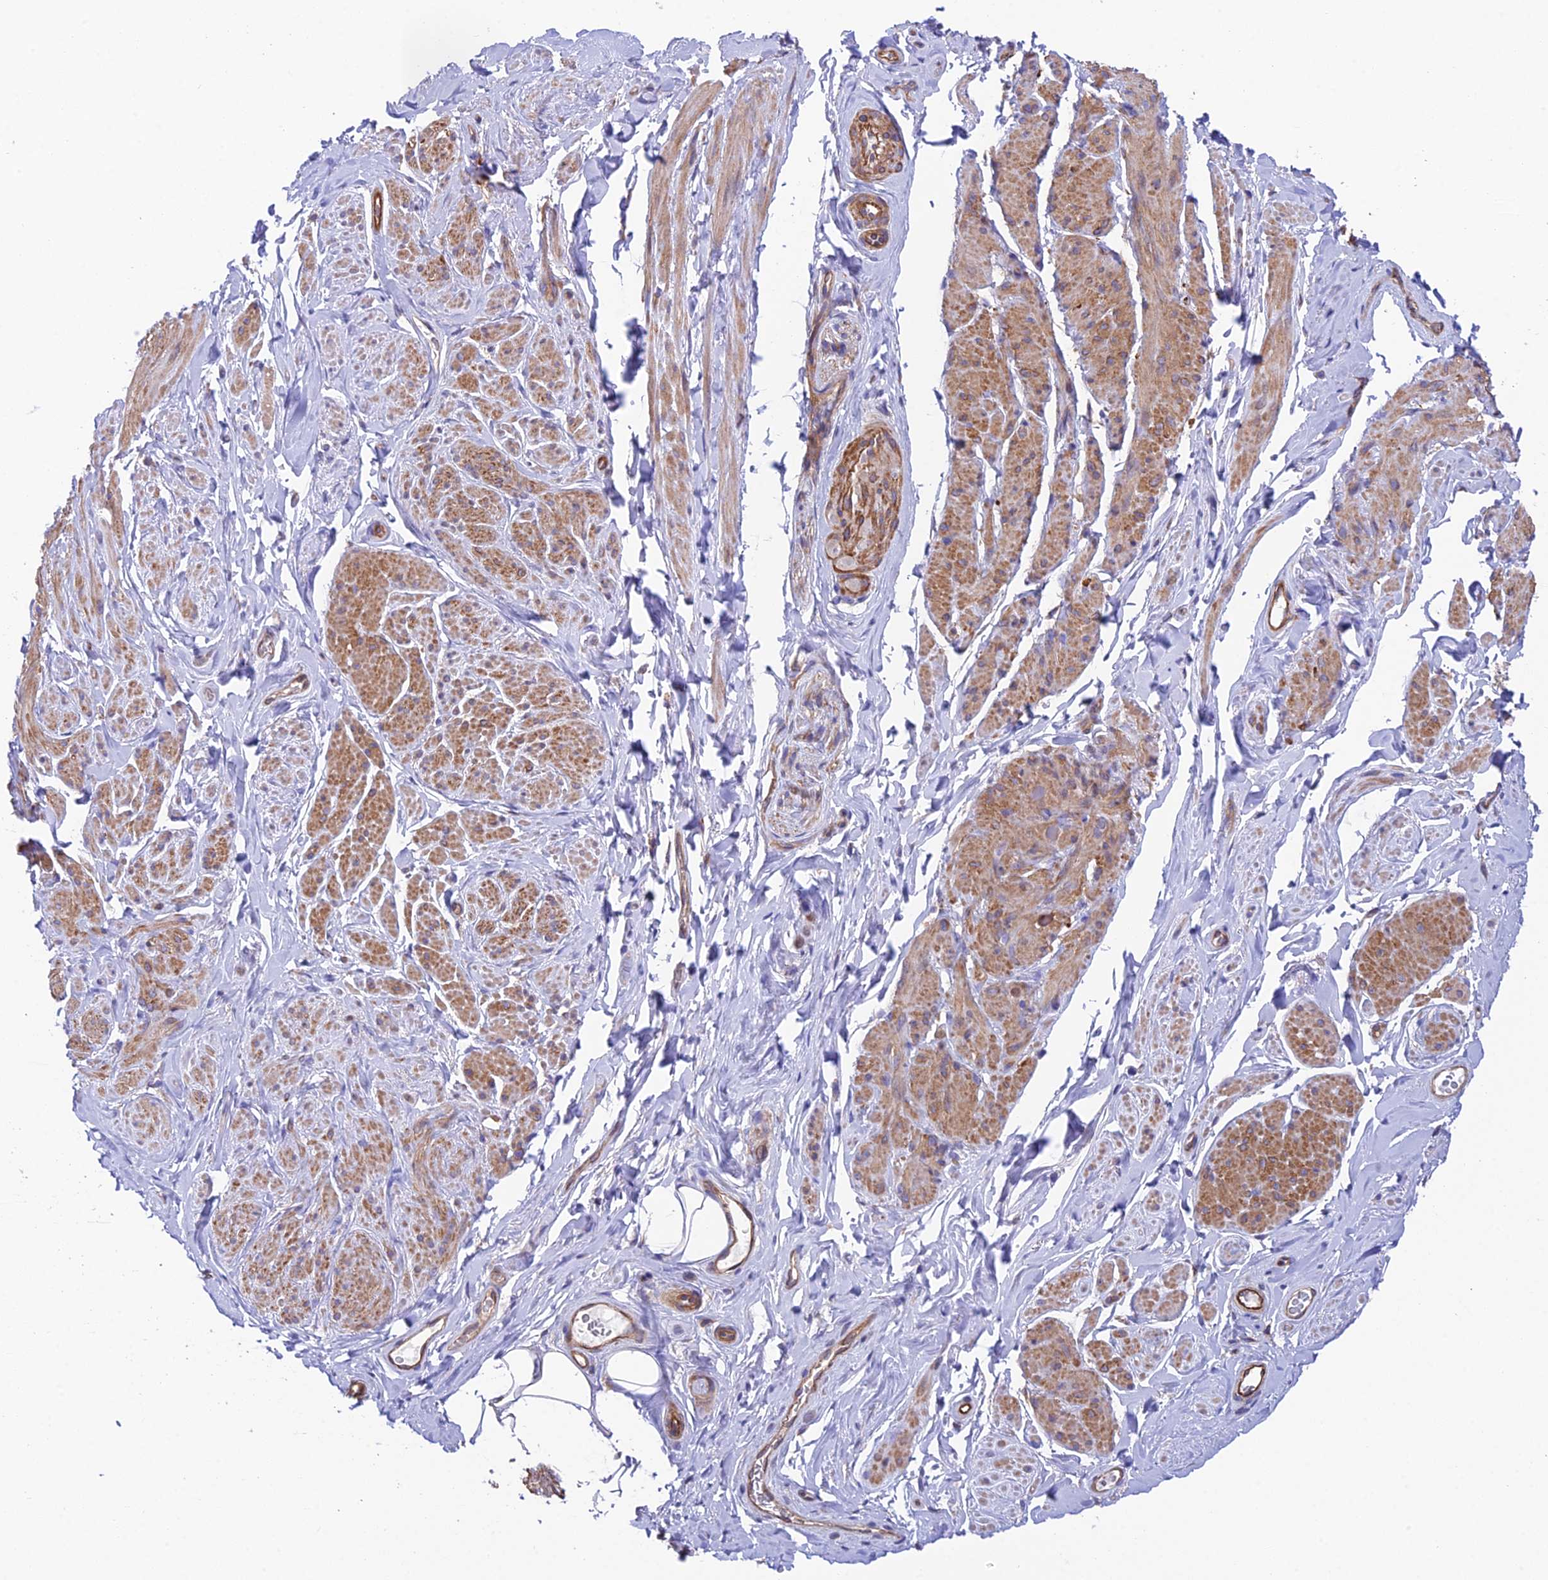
{"staining": {"intensity": "moderate", "quantity": "25%-75%", "location": "cytoplasmic/membranous"}, "tissue": "smooth muscle", "cell_type": "Smooth muscle cells", "image_type": "normal", "snomed": [{"axis": "morphology", "description": "Normal tissue, NOS"}, {"axis": "topography", "description": "Smooth muscle"}, {"axis": "topography", "description": "Peripheral nerve tissue"}], "caption": "Immunohistochemical staining of benign smooth muscle displays medium levels of moderate cytoplasmic/membranous expression in approximately 25%-75% of smooth muscle cells. The protein is shown in brown color, while the nuclei are stained blue.", "gene": "QRFP", "patient": {"sex": "male", "age": 69}}